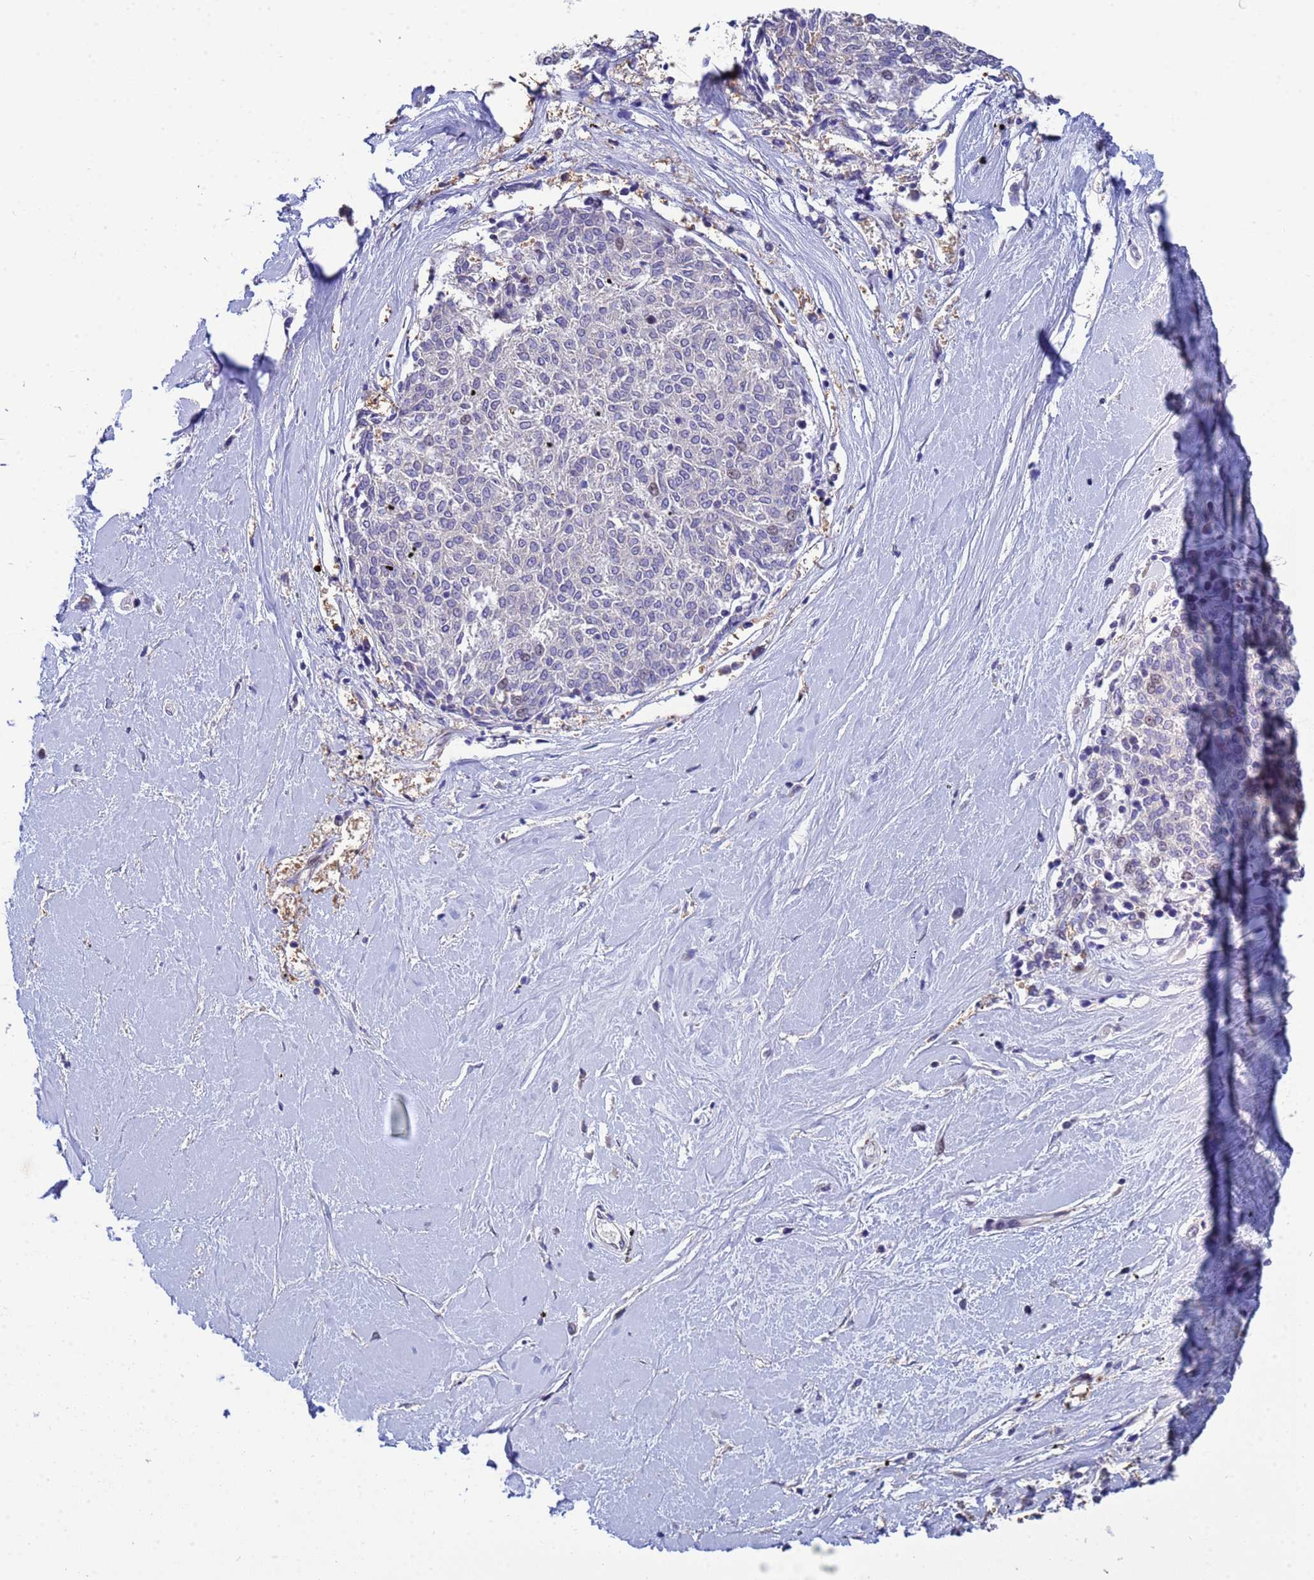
{"staining": {"intensity": "negative", "quantity": "none", "location": "none"}, "tissue": "melanoma", "cell_type": "Tumor cells", "image_type": "cancer", "snomed": [{"axis": "morphology", "description": "Malignant melanoma, NOS"}, {"axis": "topography", "description": "Skin"}], "caption": "Immunohistochemical staining of human malignant melanoma exhibits no significant positivity in tumor cells.", "gene": "PPP6R1", "patient": {"sex": "female", "age": 72}}